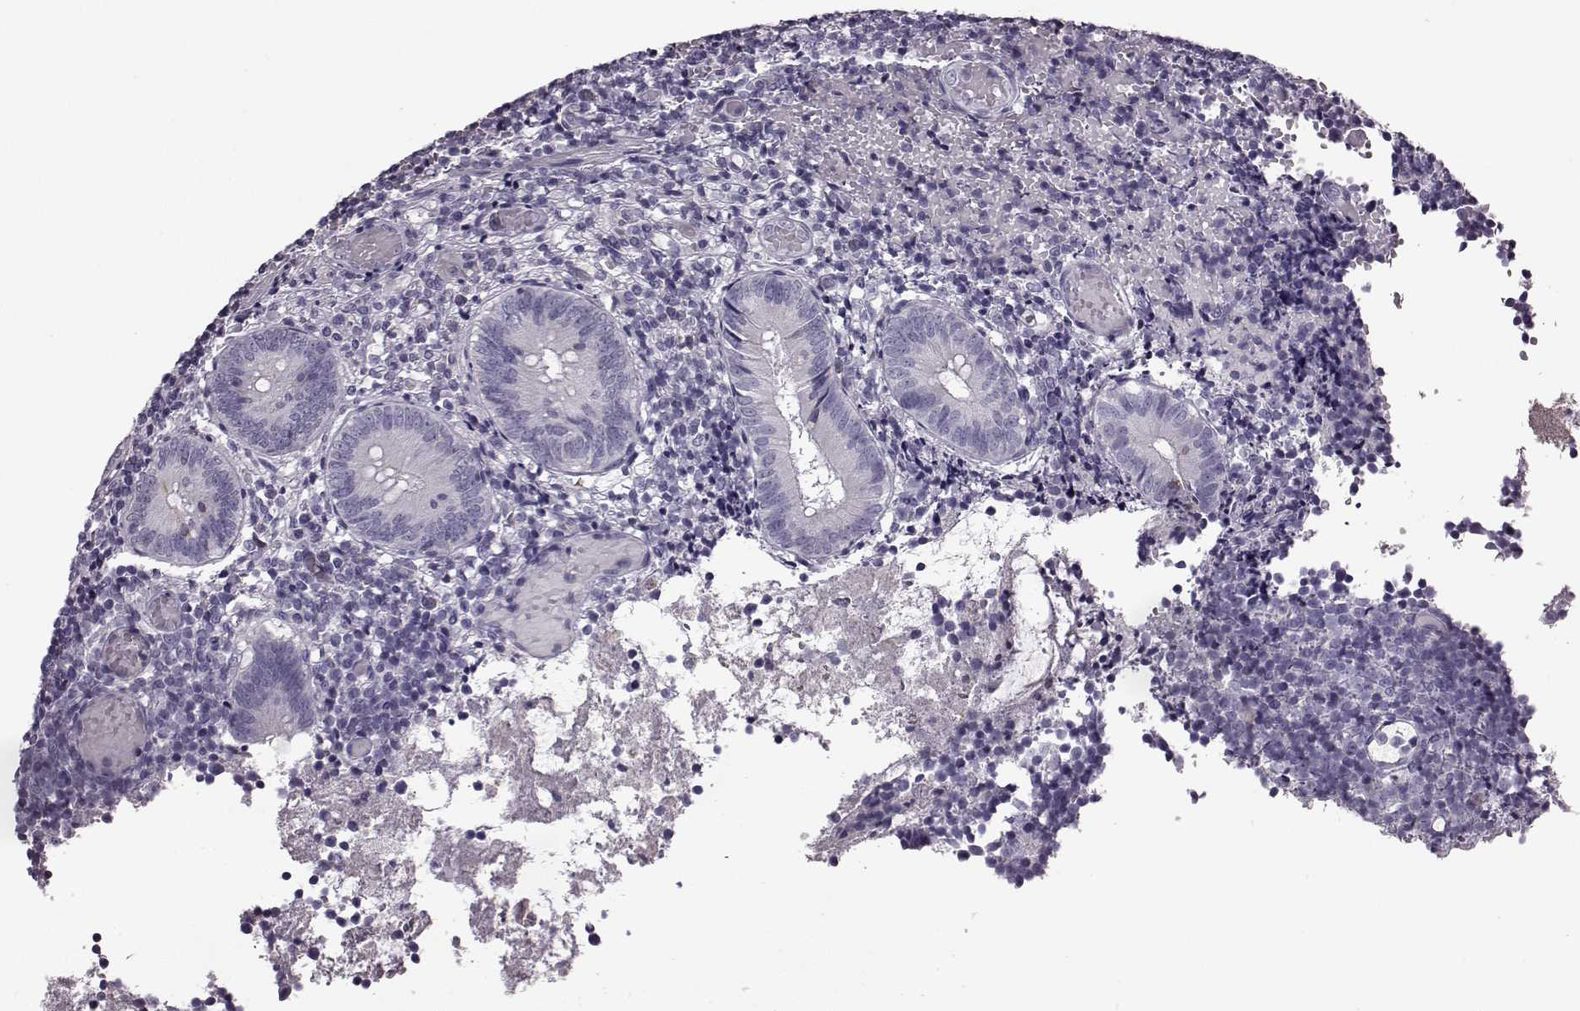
{"staining": {"intensity": "negative", "quantity": "none", "location": "none"}, "tissue": "appendix", "cell_type": "Glandular cells", "image_type": "normal", "snomed": [{"axis": "morphology", "description": "Normal tissue, NOS"}, {"axis": "topography", "description": "Appendix"}], "caption": "Immunohistochemistry photomicrograph of unremarkable human appendix stained for a protein (brown), which exhibits no expression in glandular cells.", "gene": "ODAD4", "patient": {"sex": "female", "age": 32}}